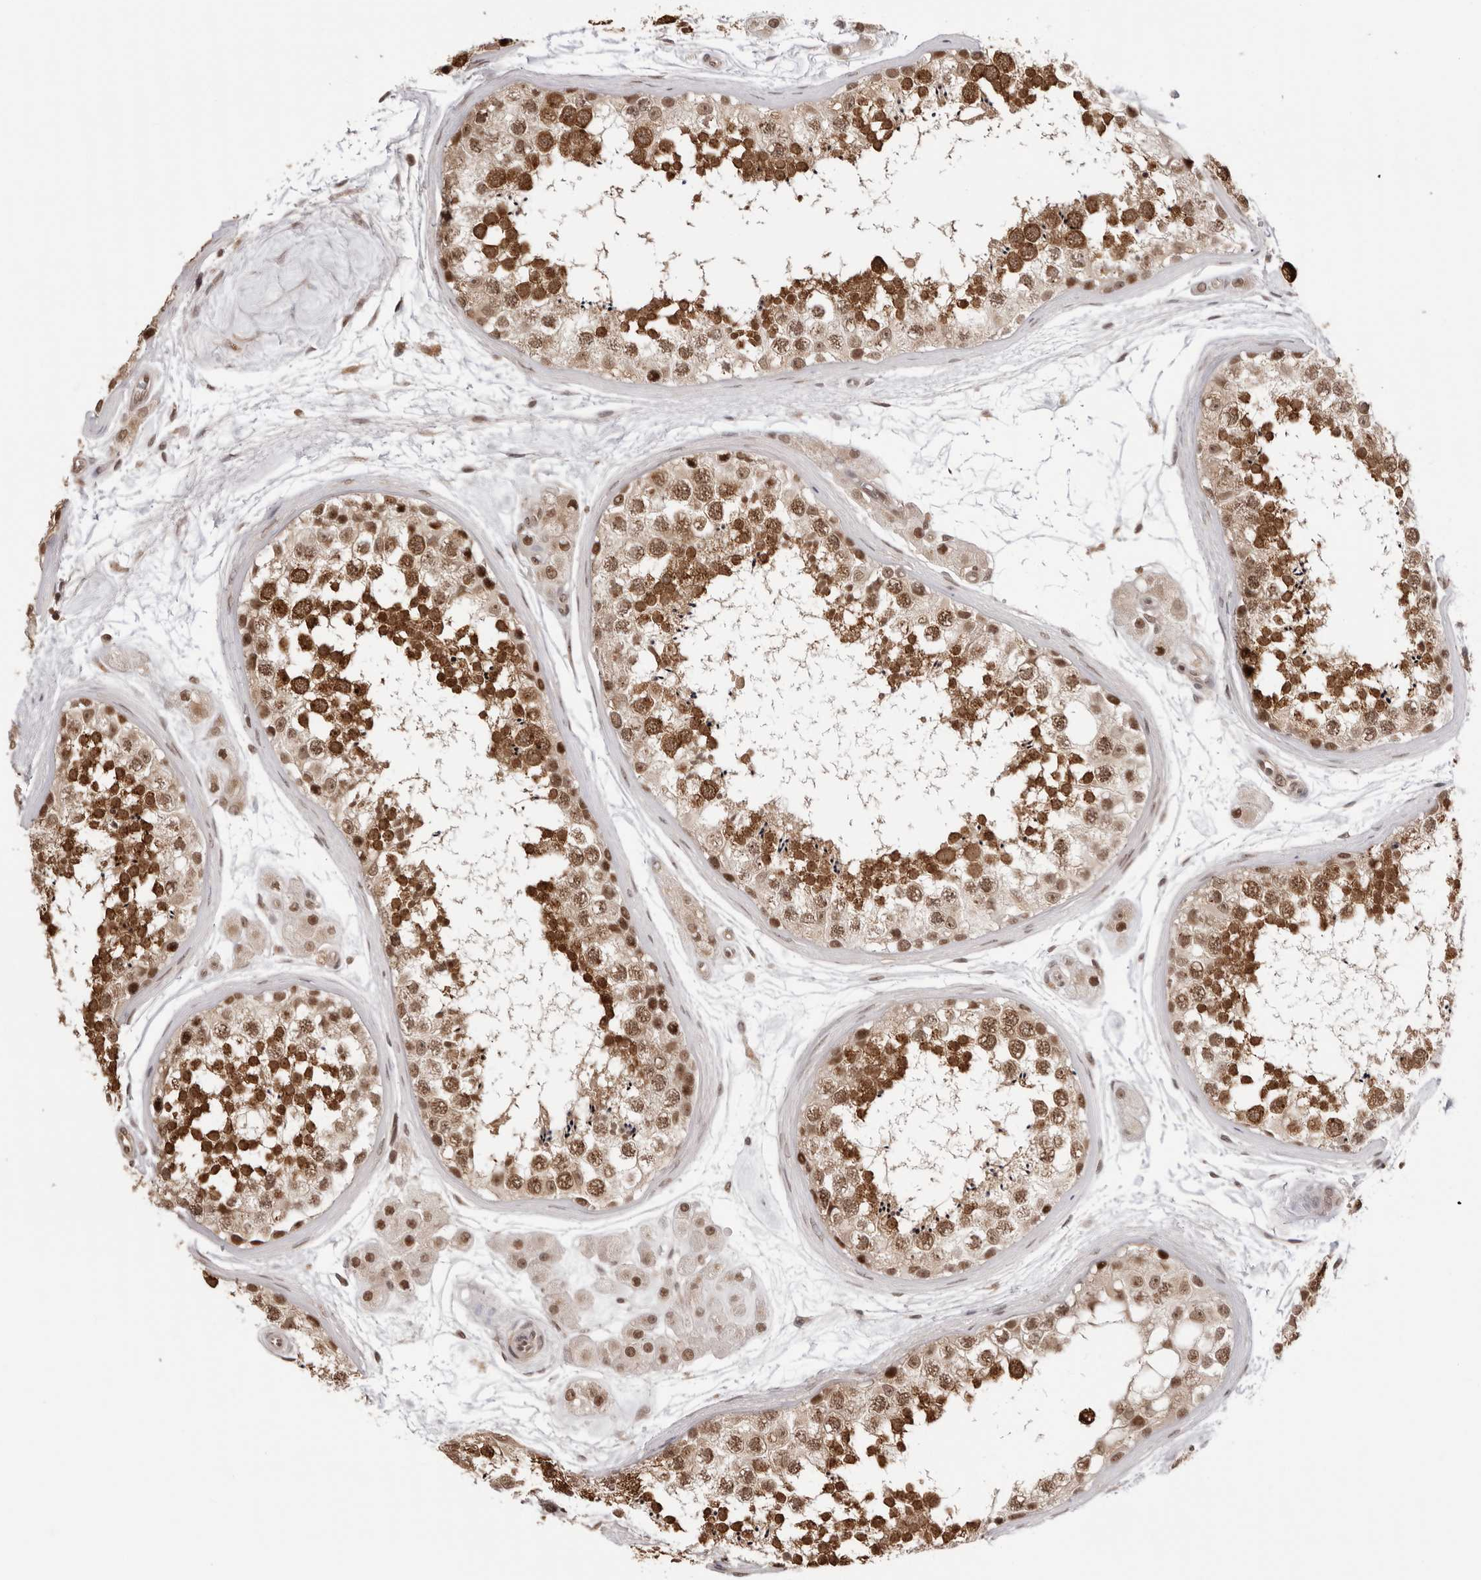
{"staining": {"intensity": "strong", "quantity": "25%-75%", "location": "cytoplasmic/membranous,nuclear"}, "tissue": "testis", "cell_type": "Cells in seminiferous ducts", "image_type": "normal", "snomed": [{"axis": "morphology", "description": "Normal tissue, NOS"}, {"axis": "topography", "description": "Testis"}], "caption": "IHC (DAB (3,3'-diaminobenzidine)) staining of benign human testis exhibits strong cytoplasmic/membranous,nuclear protein positivity in approximately 25%-75% of cells in seminiferous ducts.", "gene": "SDE2", "patient": {"sex": "male", "age": 56}}